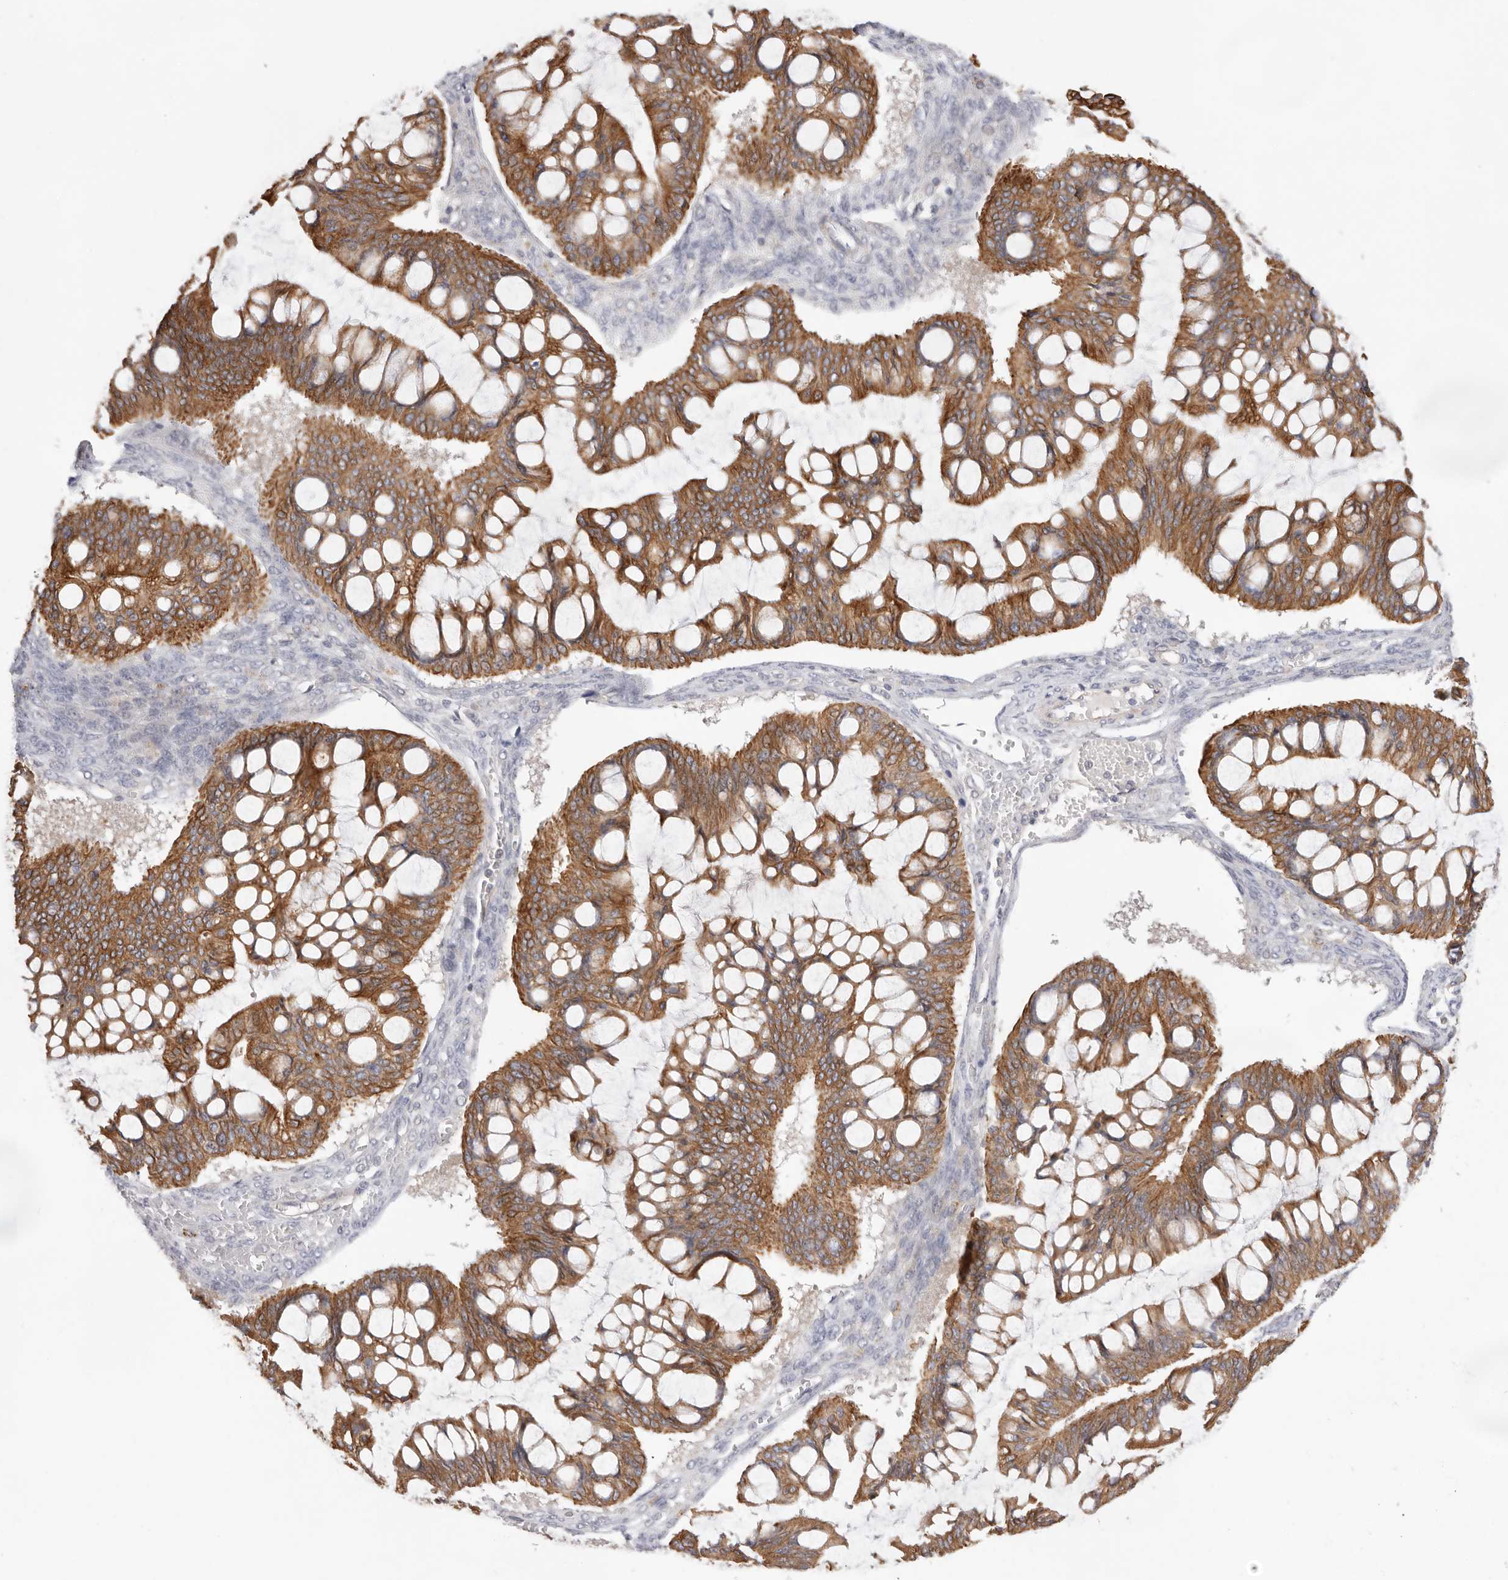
{"staining": {"intensity": "moderate", "quantity": ">75%", "location": "cytoplasmic/membranous"}, "tissue": "ovarian cancer", "cell_type": "Tumor cells", "image_type": "cancer", "snomed": [{"axis": "morphology", "description": "Cystadenocarcinoma, mucinous, NOS"}, {"axis": "topography", "description": "Ovary"}], "caption": "This is a histology image of IHC staining of mucinous cystadenocarcinoma (ovarian), which shows moderate staining in the cytoplasmic/membranous of tumor cells.", "gene": "USH1C", "patient": {"sex": "female", "age": 73}}